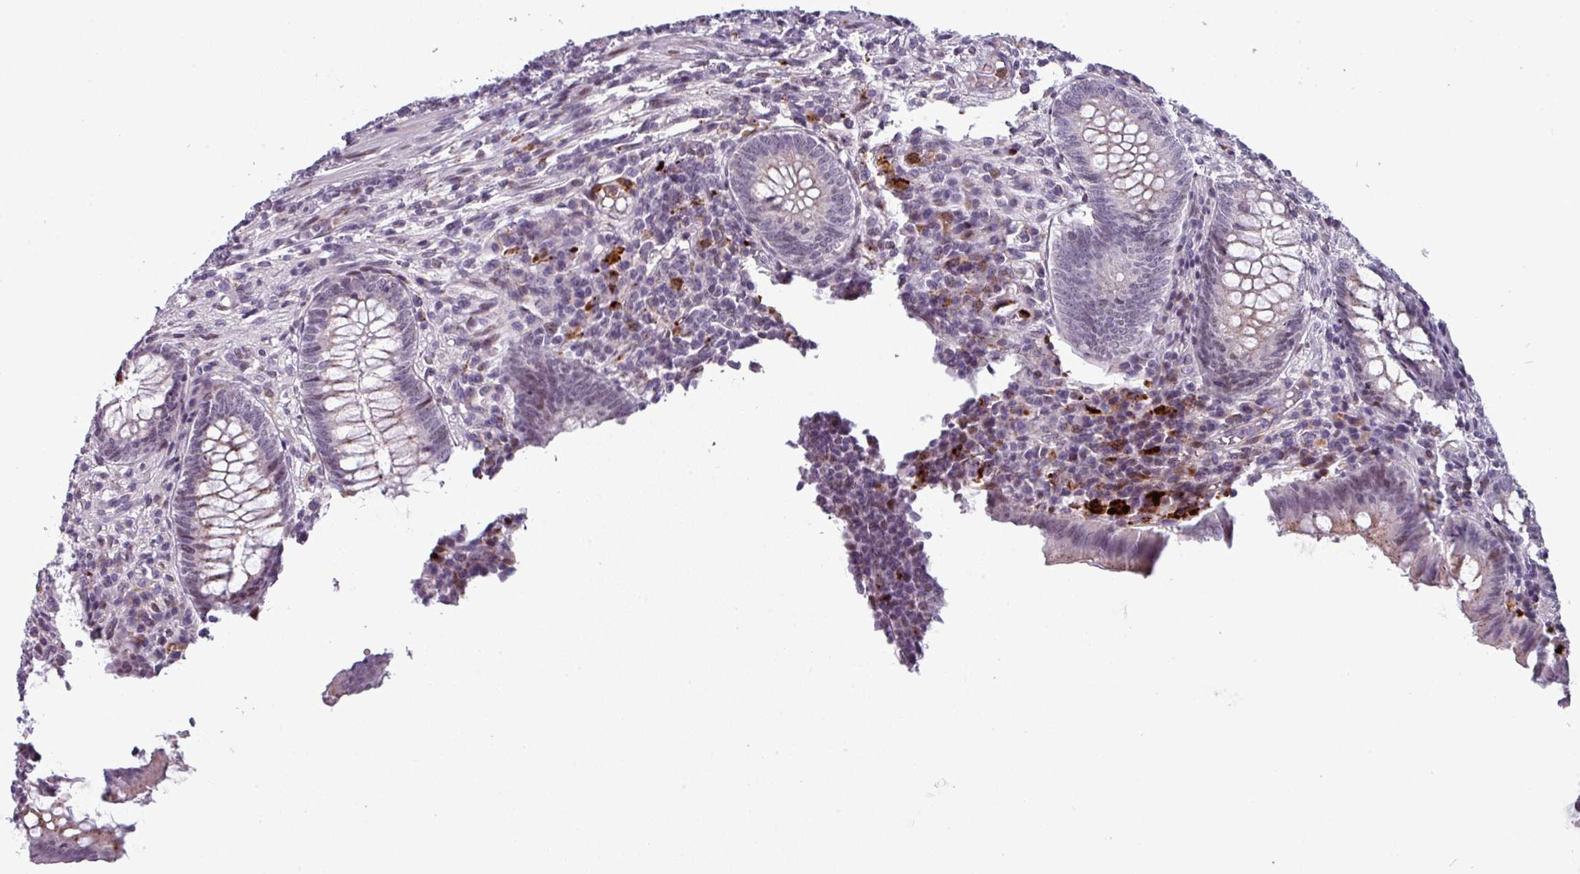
{"staining": {"intensity": "moderate", "quantity": "<25%", "location": "nuclear"}, "tissue": "appendix", "cell_type": "Glandular cells", "image_type": "normal", "snomed": [{"axis": "morphology", "description": "Normal tissue, NOS"}, {"axis": "topography", "description": "Appendix"}], "caption": "A low amount of moderate nuclear expression is seen in about <25% of glandular cells in normal appendix.", "gene": "TMEFF1", "patient": {"sex": "male", "age": 83}}